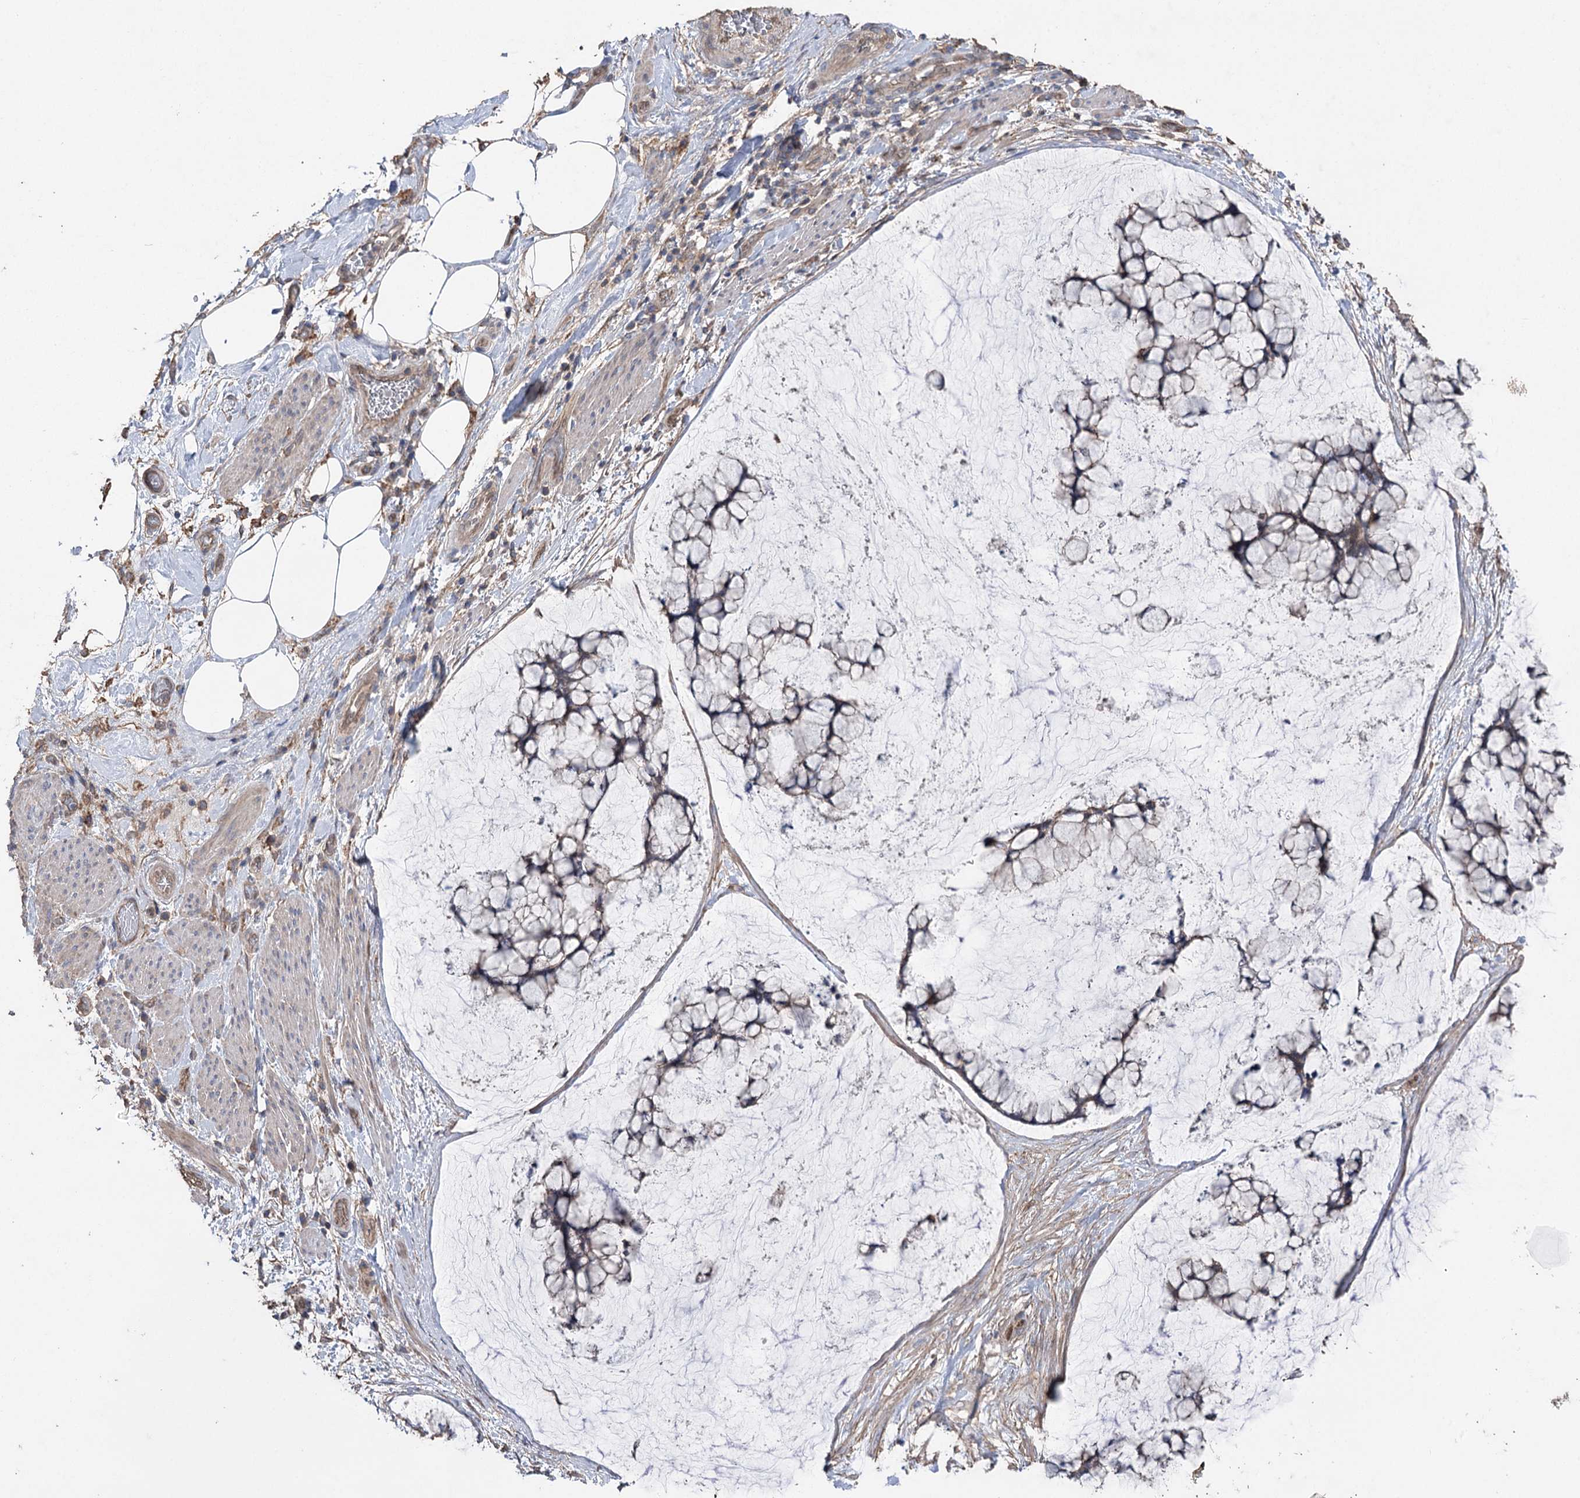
{"staining": {"intensity": "weak", "quantity": "<25%", "location": "cytoplasmic/membranous"}, "tissue": "ovarian cancer", "cell_type": "Tumor cells", "image_type": "cancer", "snomed": [{"axis": "morphology", "description": "Cystadenocarcinoma, mucinous, NOS"}, {"axis": "topography", "description": "Ovary"}], "caption": "Immunohistochemistry (IHC) histopathology image of neoplastic tissue: human ovarian mucinous cystadenocarcinoma stained with DAB reveals no significant protein staining in tumor cells.", "gene": "FAM13B", "patient": {"sex": "female", "age": 42}}